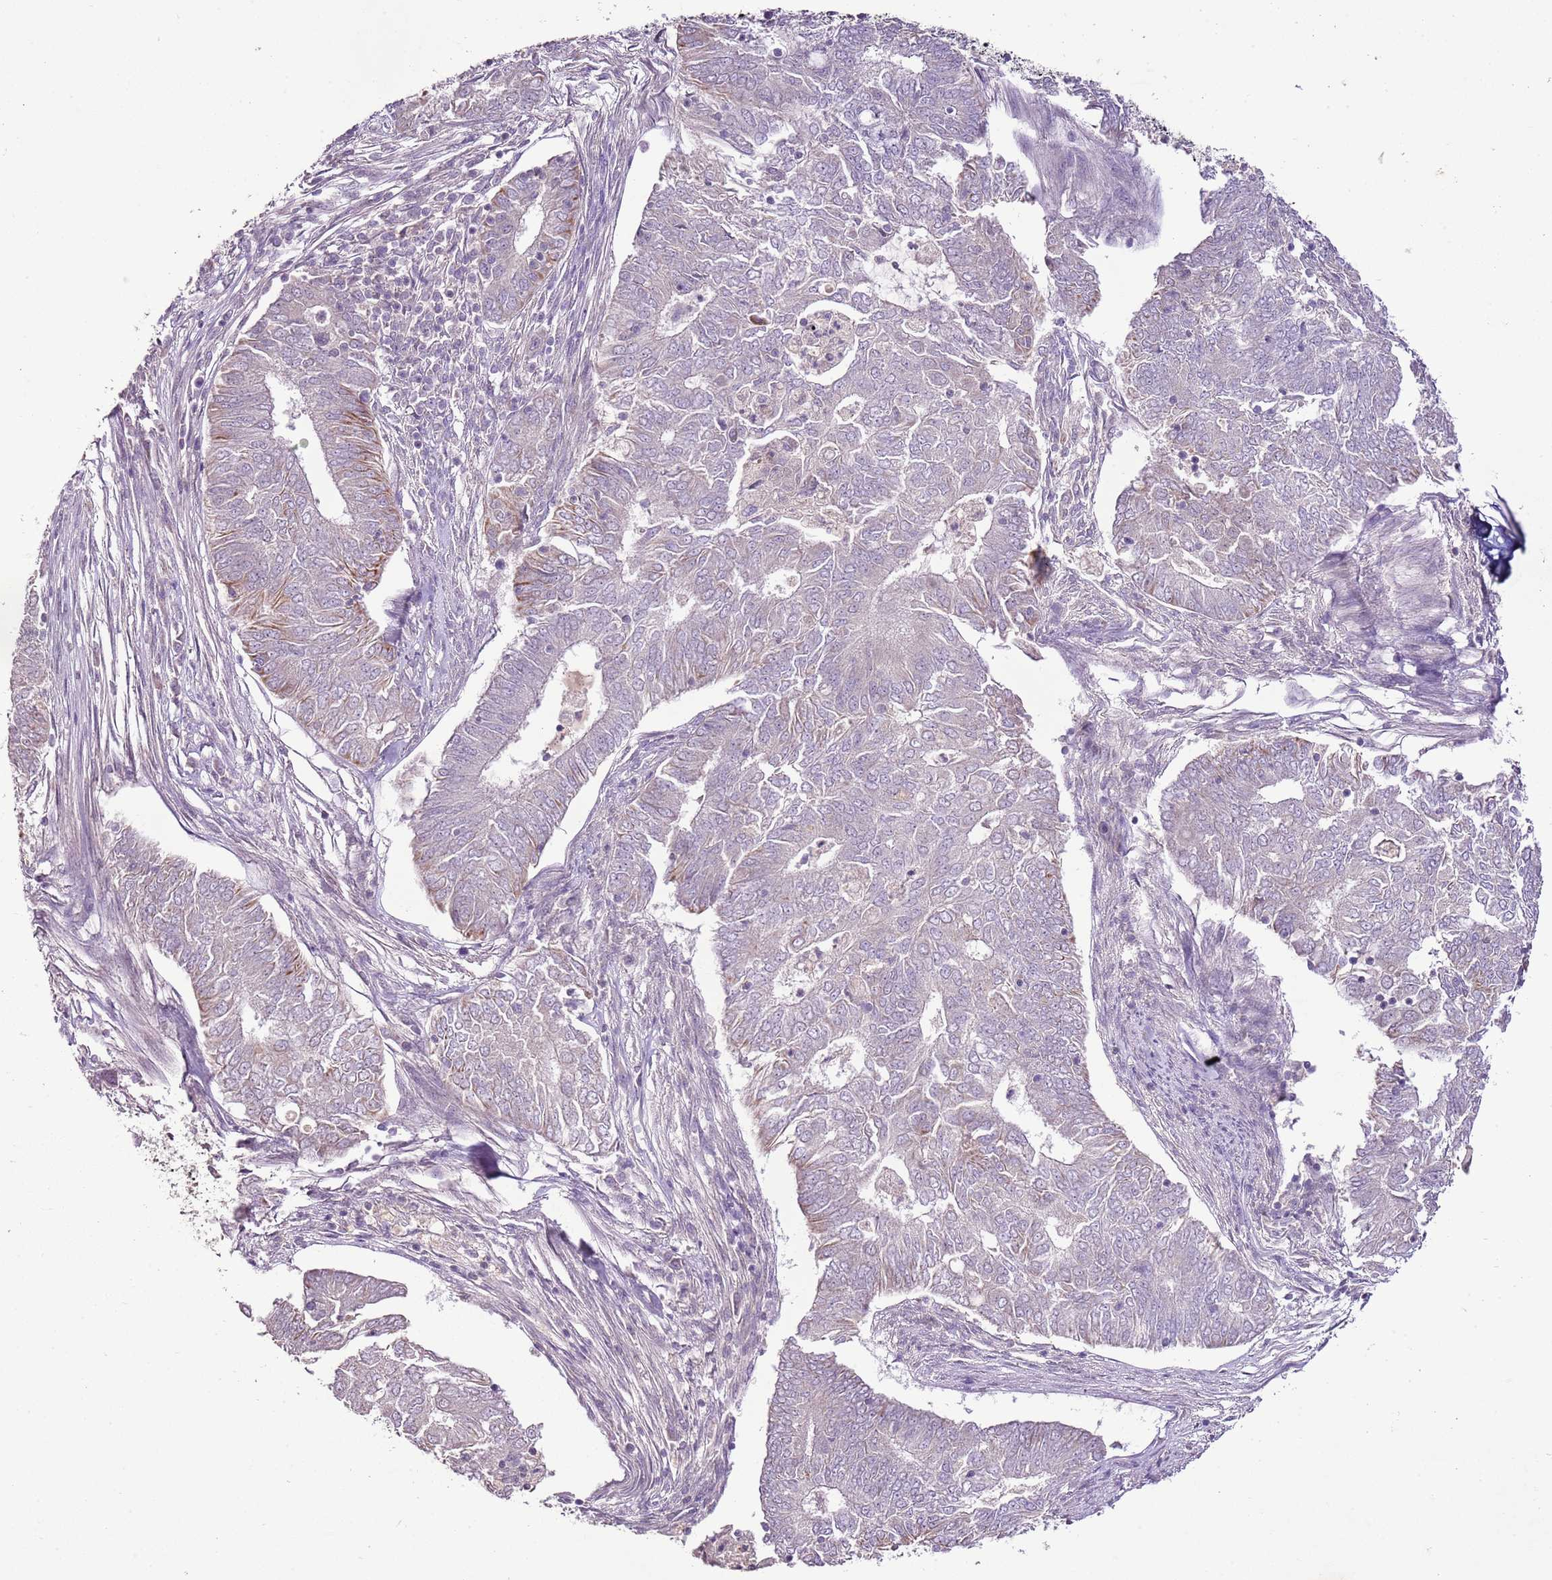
{"staining": {"intensity": "moderate", "quantity": "<25%", "location": "cytoplasmic/membranous"}, "tissue": "endometrial cancer", "cell_type": "Tumor cells", "image_type": "cancer", "snomed": [{"axis": "morphology", "description": "Adenocarcinoma, NOS"}, {"axis": "topography", "description": "Endometrium"}], "caption": "An image showing moderate cytoplasmic/membranous staining in approximately <25% of tumor cells in endometrial adenocarcinoma, as visualized by brown immunohistochemical staining.", "gene": "CMKLR1", "patient": {"sex": "female", "age": 62}}